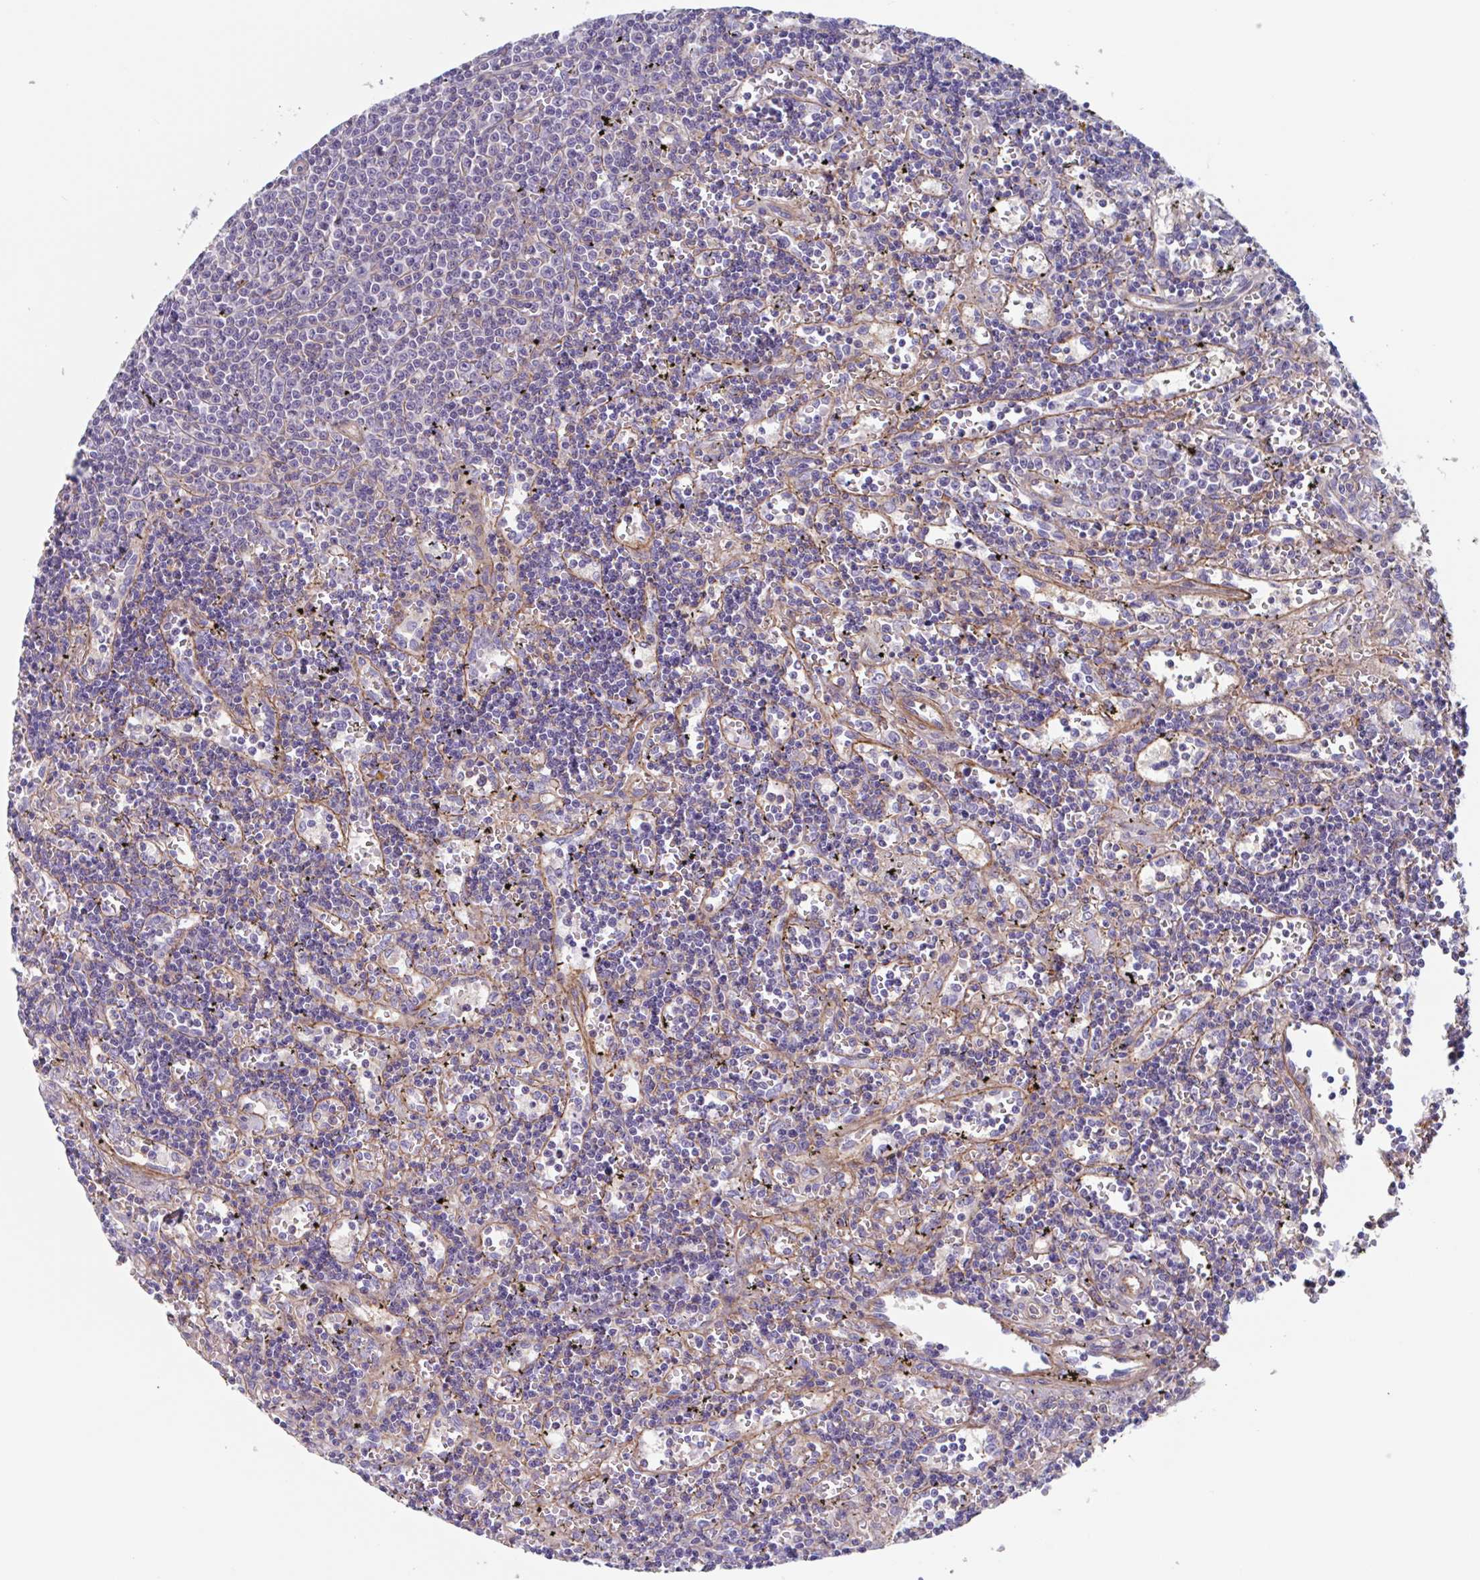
{"staining": {"intensity": "negative", "quantity": "none", "location": "none"}, "tissue": "lymphoma", "cell_type": "Tumor cells", "image_type": "cancer", "snomed": [{"axis": "morphology", "description": "Malignant lymphoma, non-Hodgkin's type, Low grade"}, {"axis": "topography", "description": "Spleen"}], "caption": "This photomicrograph is of lymphoma stained with immunohistochemistry to label a protein in brown with the nuclei are counter-stained blue. There is no positivity in tumor cells. (Stains: DAB (3,3'-diaminobenzidine) immunohistochemistry with hematoxylin counter stain, Microscopy: brightfield microscopy at high magnification).", "gene": "SHISA7", "patient": {"sex": "male", "age": 60}}